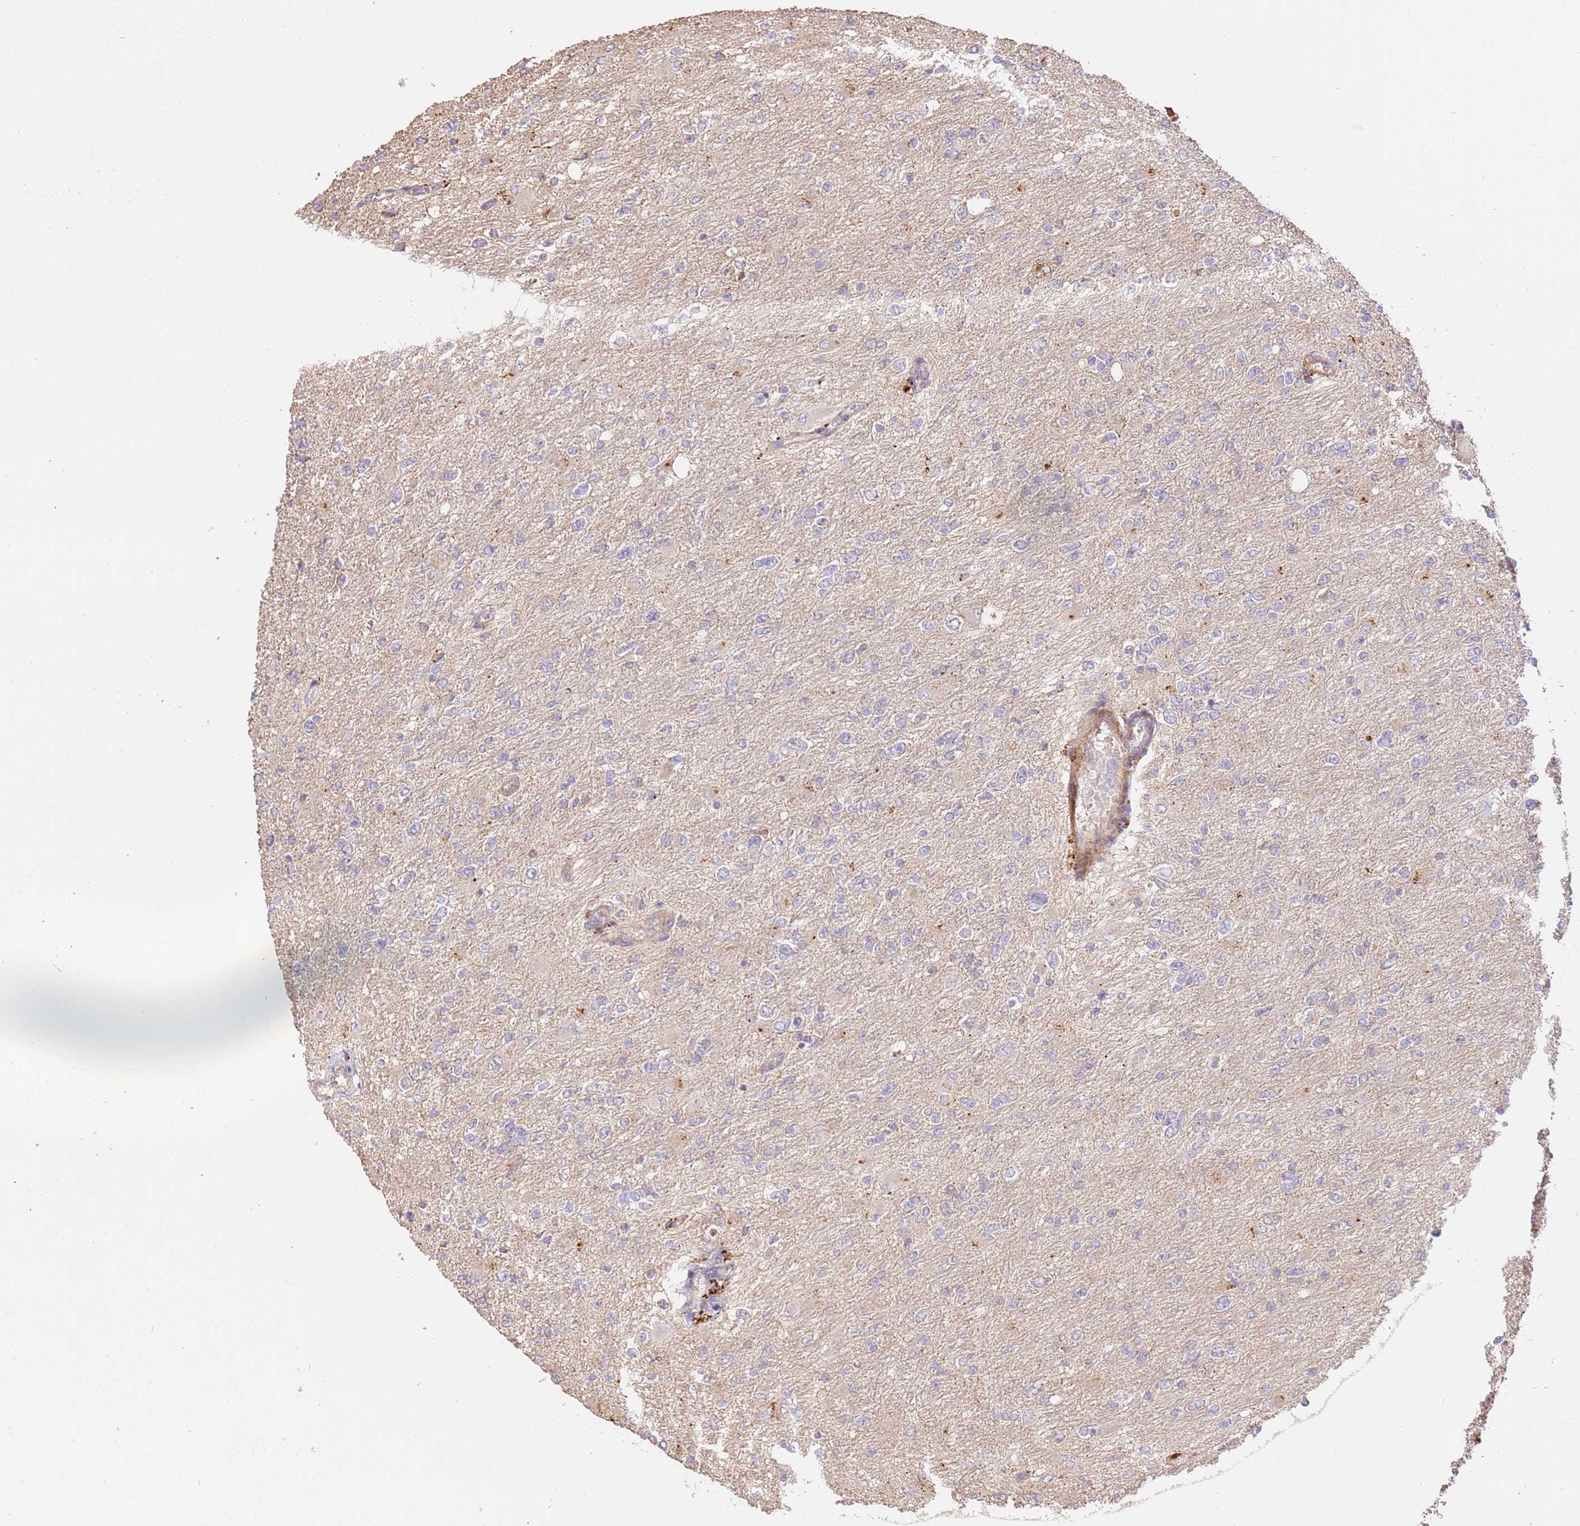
{"staining": {"intensity": "negative", "quantity": "none", "location": "none"}, "tissue": "glioma", "cell_type": "Tumor cells", "image_type": "cancer", "snomed": [{"axis": "morphology", "description": "Glioma, malignant, High grade"}, {"axis": "topography", "description": "Cerebral cortex"}], "caption": "Tumor cells show no significant protein positivity in malignant glioma (high-grade).", "gene": "CEP55", "patient": {"sex": "female", "age": 36}}